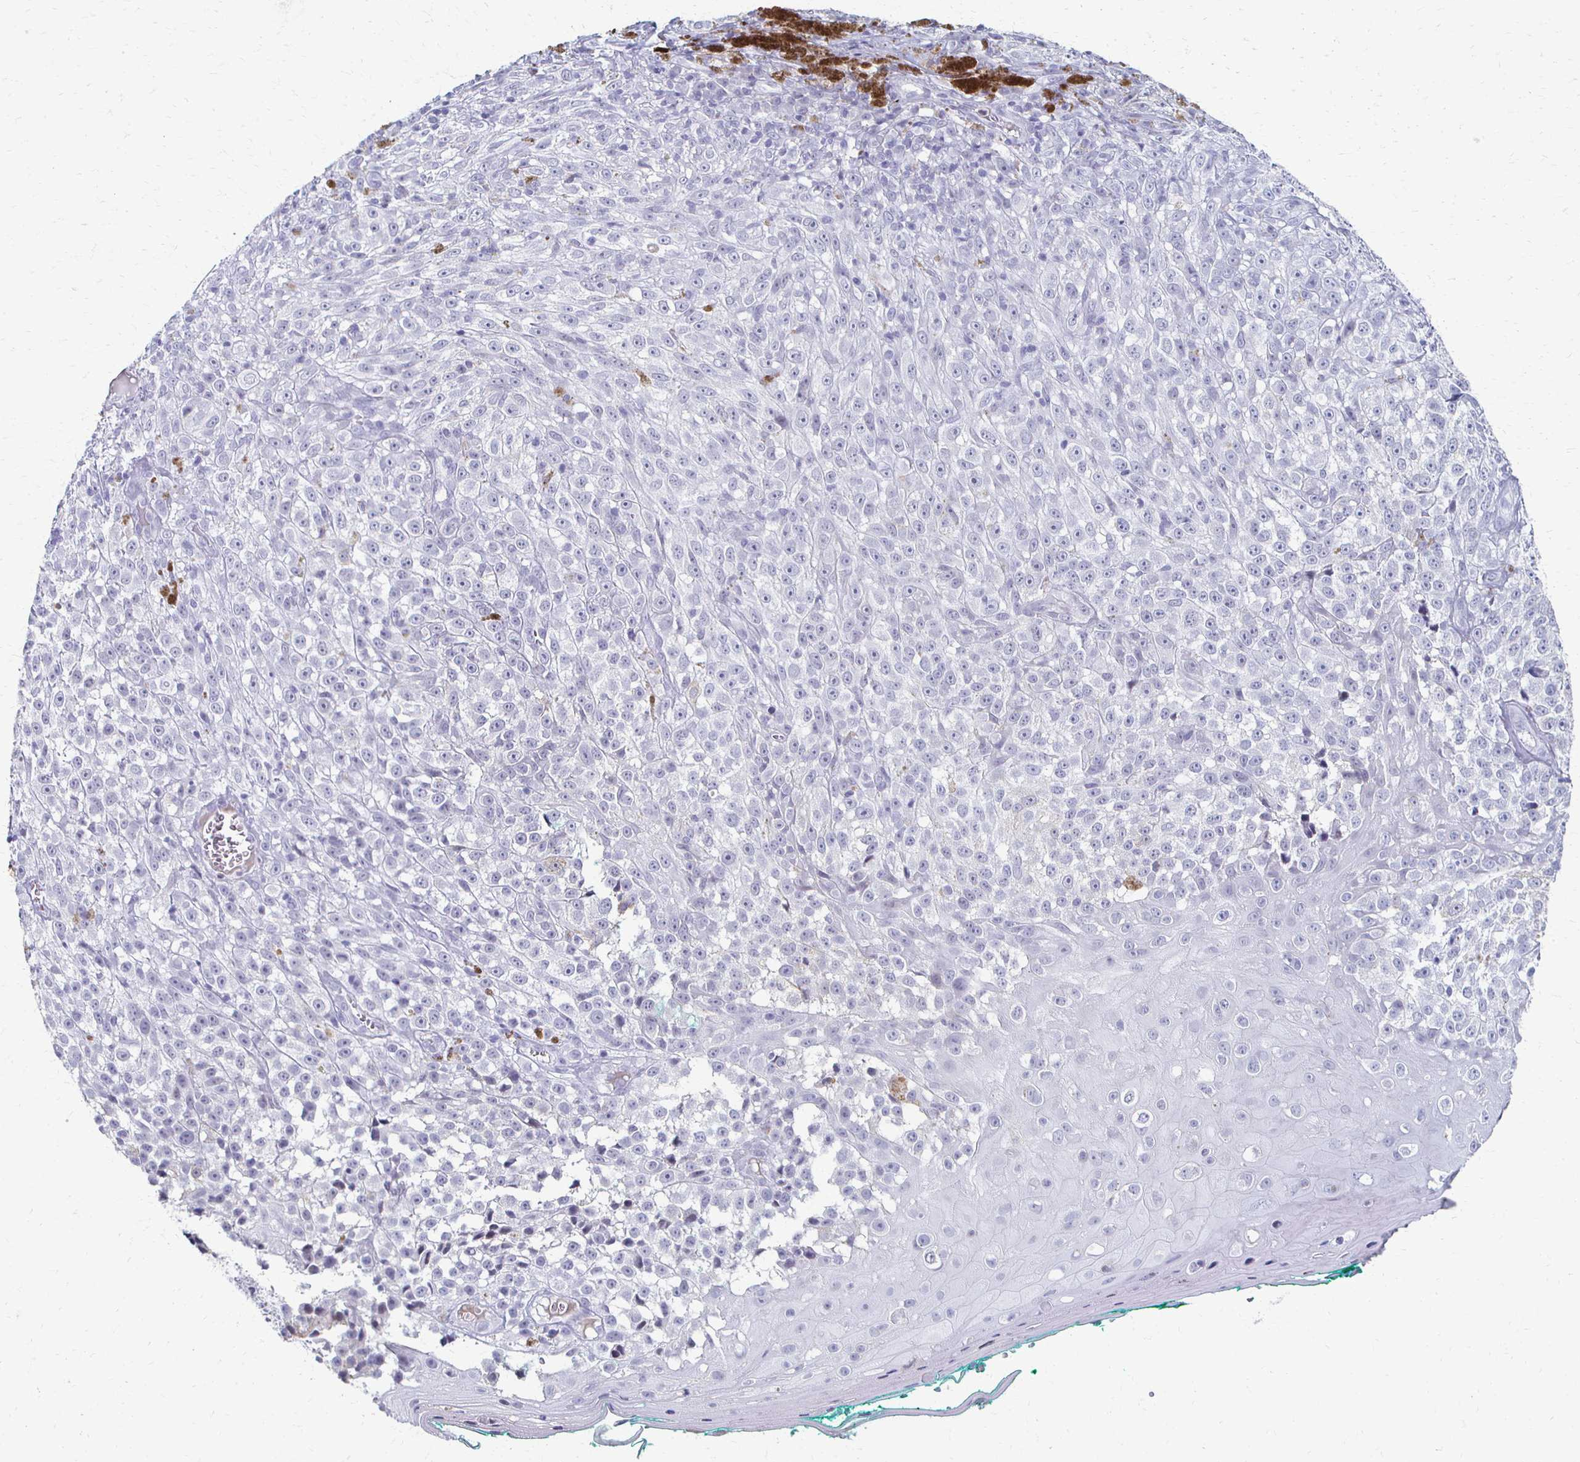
{"staining": {"intensity": "negative", "quantity": "none", "location": "none"}, "tissue": "melanoma", "cell_type": "Tumor cells", "image_type": "cancer", "snomed": [{"axis": "morphology", "description": "Malignant melanoma, NOS"}, {"axis": "topography", "description": "Skin"}], "caption": "High magnification brightfield microscopy of malignant melanoma stained with DAB (brown) and counterstained with hematoxylin (blue): tumor cells show no significant staining.", "gene": "CXCR2", "patient": {"sex": "male", "age": 79}}